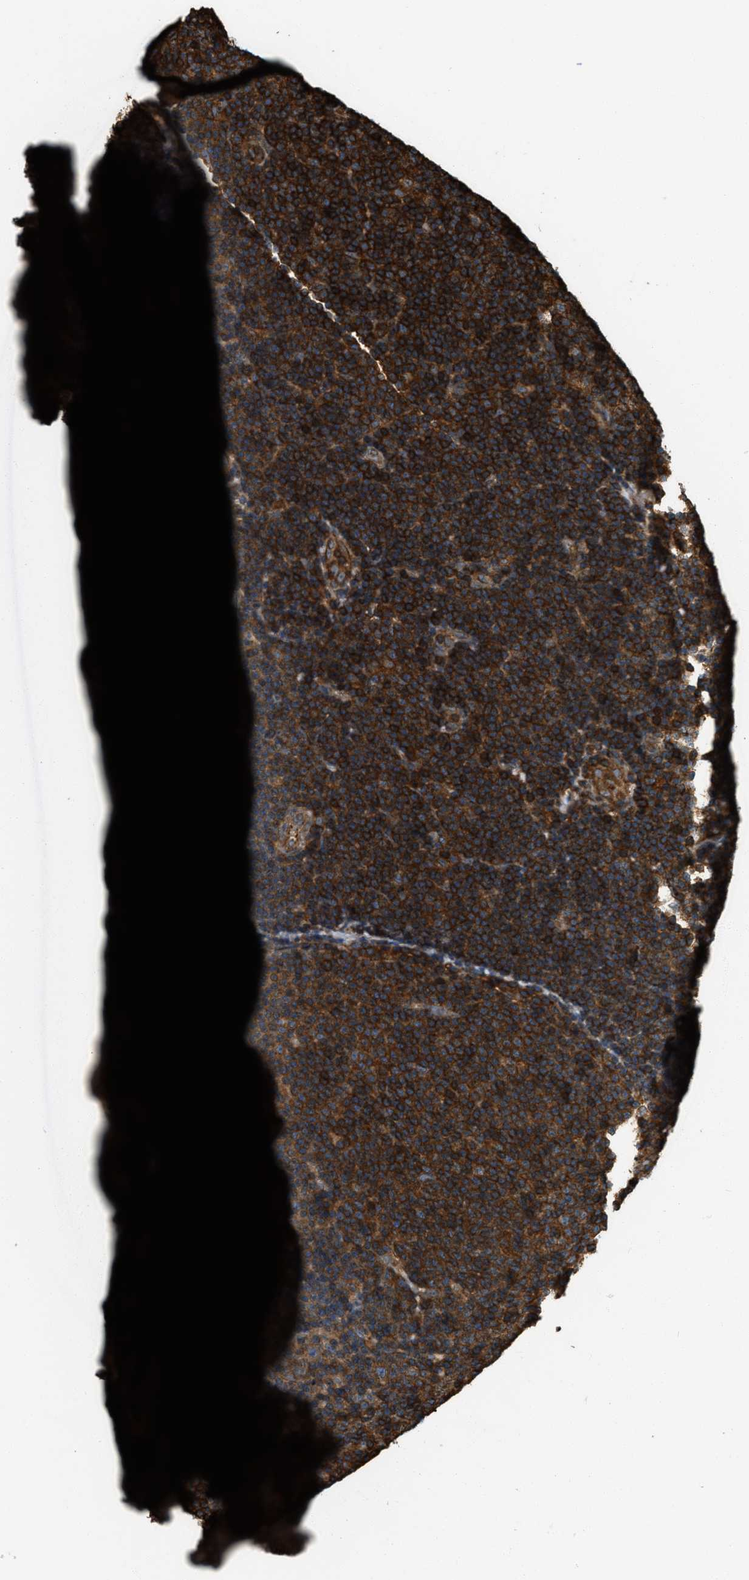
{"staining": {"intensity": "strong", "quantity": ">75%", "location": "cytoplasmic/membranous"}, "tissue": "lymphoma", "cell_type": "Tumor cells", "image_type": "cancer", "snomed": [{"axis": "morphology", "description": "Malignant lymphoma, non-Hodgkin's type, Low grade"}, {"axis": "topography", "description": "Lymph node"}], "caption": "Immunohistochemical staining of human malignant lymphoma, non-Hodgkin's type (low-grade) reveals high levels of strong cytoplasmic/membranous expression in about >75% of tumor cells.", "gene": "YARS1", "patient": {"sex": "male", "age": 83}}